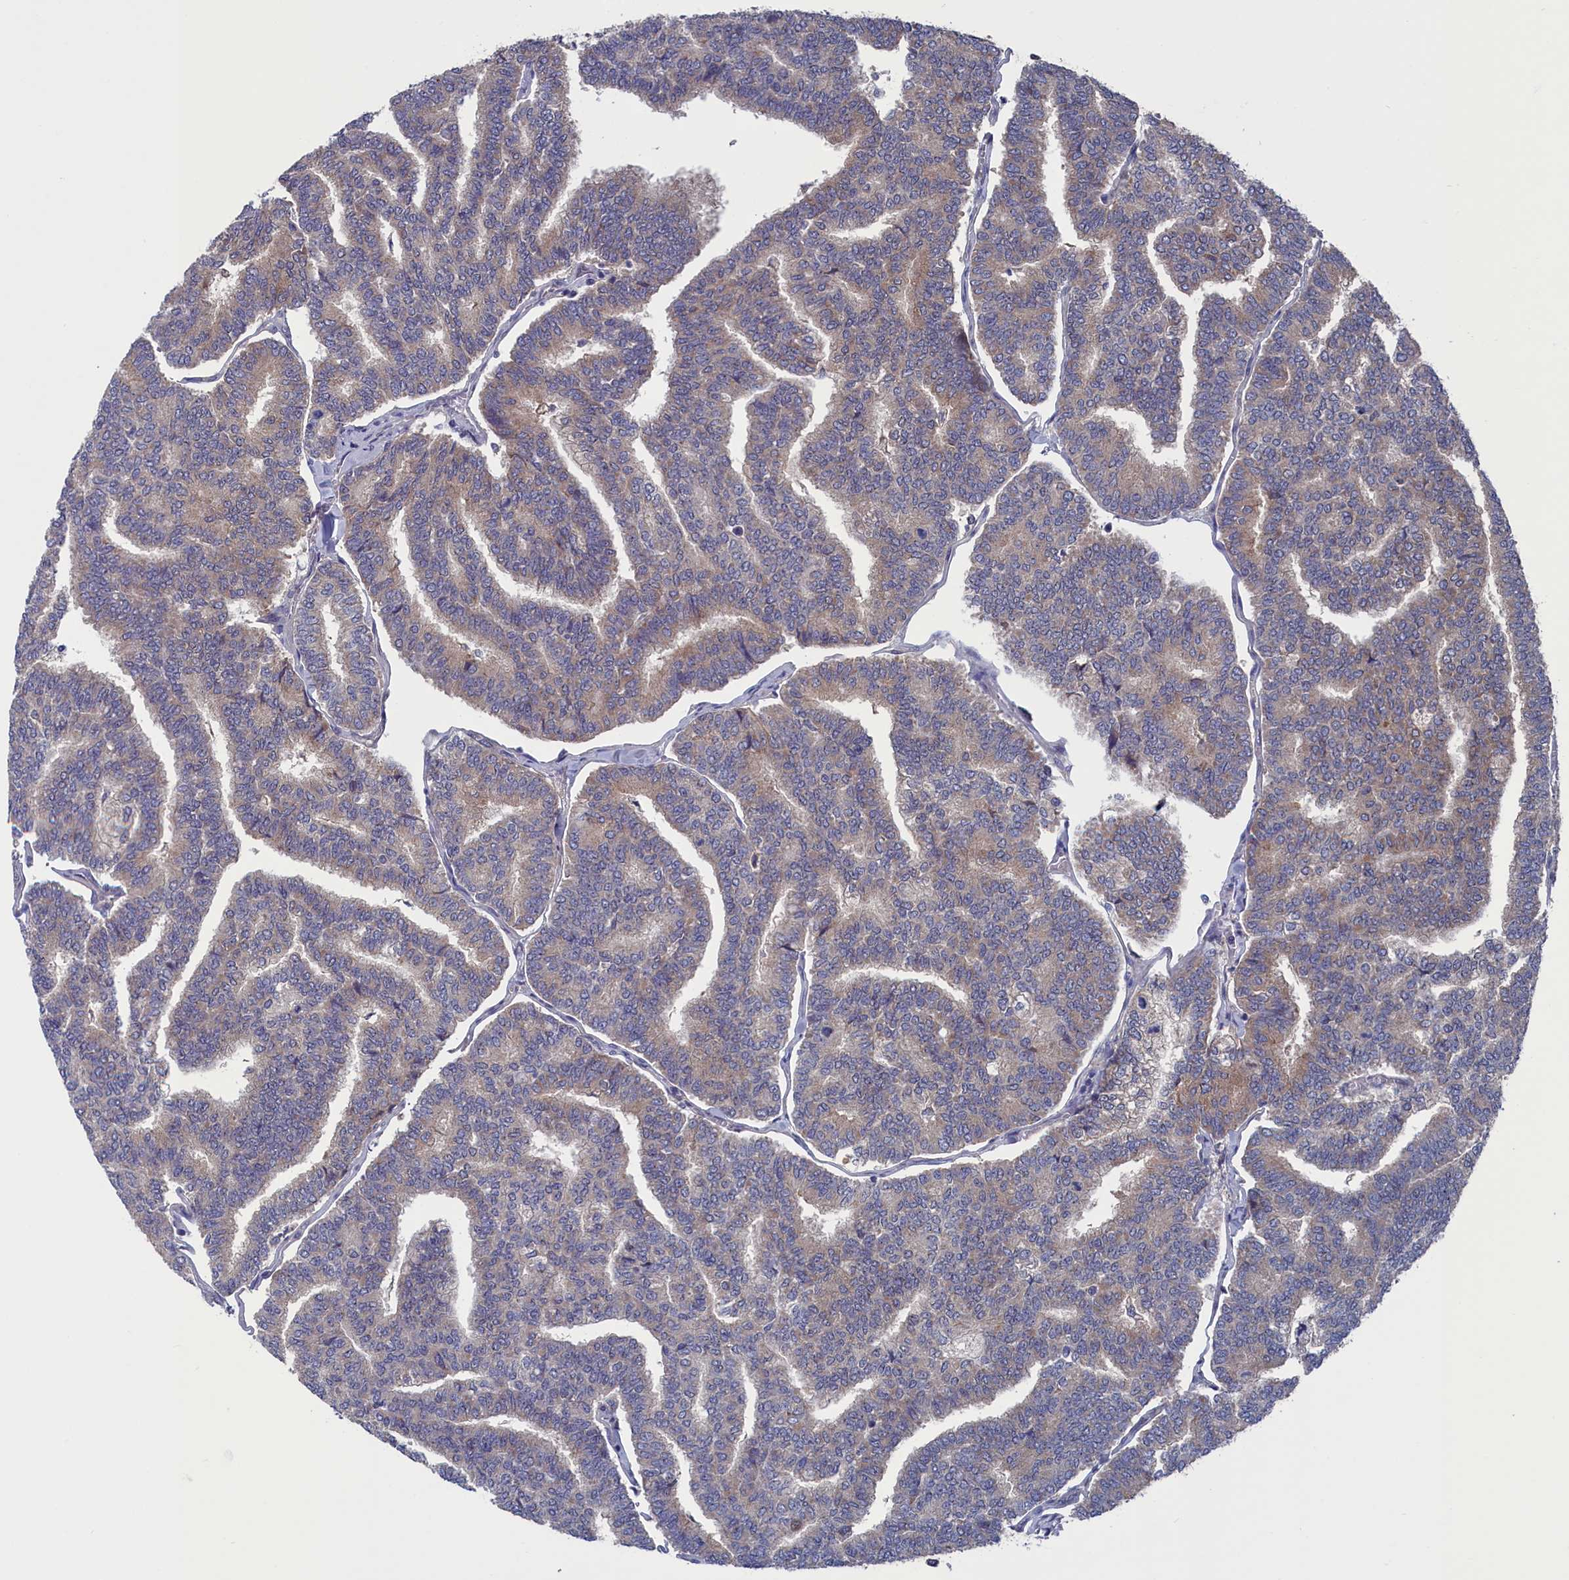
{"staining": {"intensity": "moderate", "quantity": ">75%", "location": "cytoplasmic/membranous"}, "tissue": "thyroid cancer", "cell_type": "Tumor cells", "image_type": "cancer", "snomed": [{"axis": "morphology", "description": "Papillary adenocarcinoma, NOS"}, {"axis": "topography", "description": "Thyroid gland"}], "caption": "Immunohistochemical staining of thyroid cancer exhibits medium levels of moderate cytoplasmic/membranous protein positivity in about >75% of tumor cells.", "gene": "SPATA13", "patient": {"sex": "female", "age": 35}}